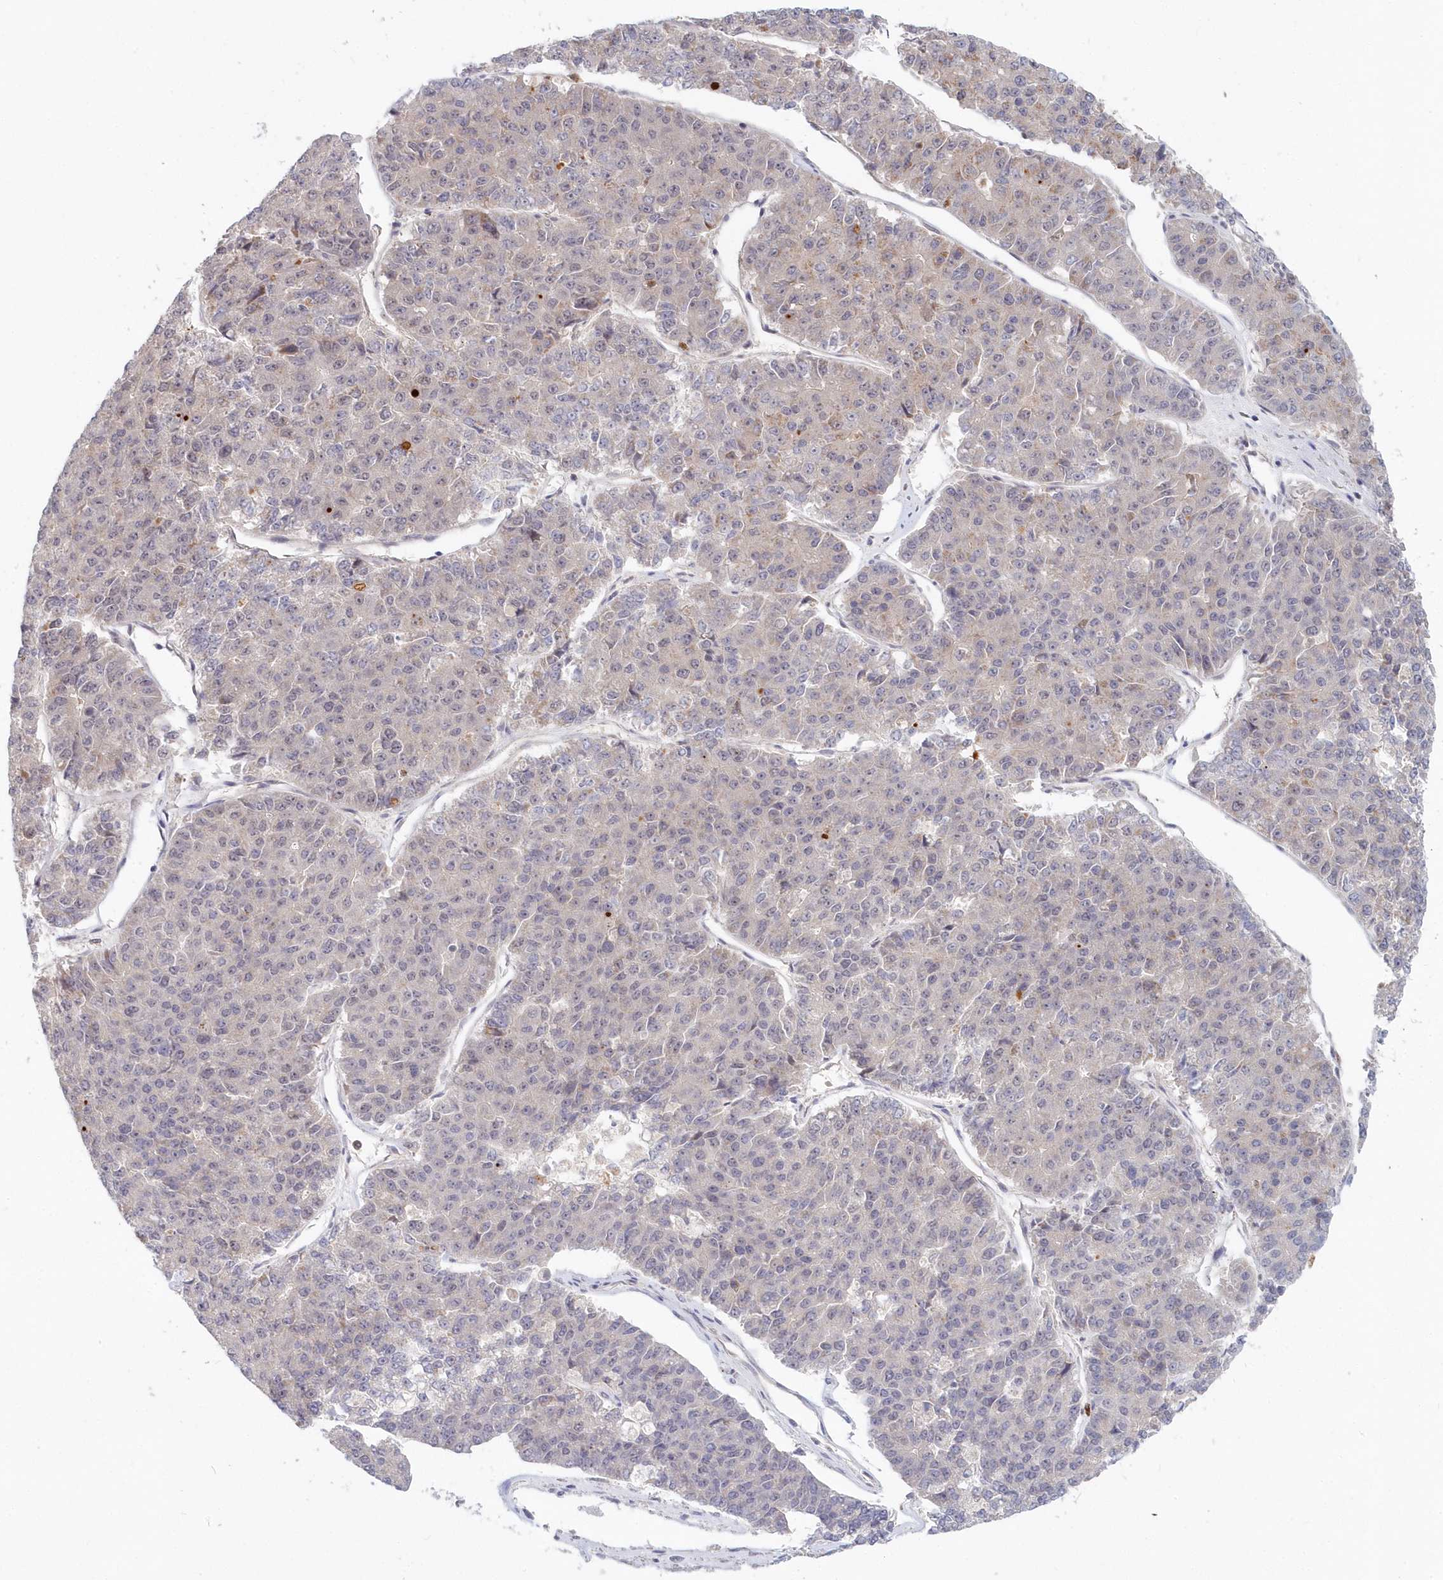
{"staining": {"intensity": "negative", "quantity": "none", "location": "none"}, "tissue": "pancreatic cancer", "cell_type": "Tumor cells", "image_type": "cancer", "snomed": [{"axis": "morphology", "description": "Adenocarcinoma, NOS"}, {"axis": "topography", "description": "Pancreas"}], "caption": "Histopathology image shows no significant protein positivity in tumor cells of adenocarcinoma (pancreatic). The staining is performed using DAB brown chromogen with nuclei counter-stained in using hematoxylin.", "gene": "KATNA1", "patient": {"sex": "male", "age": 50}}